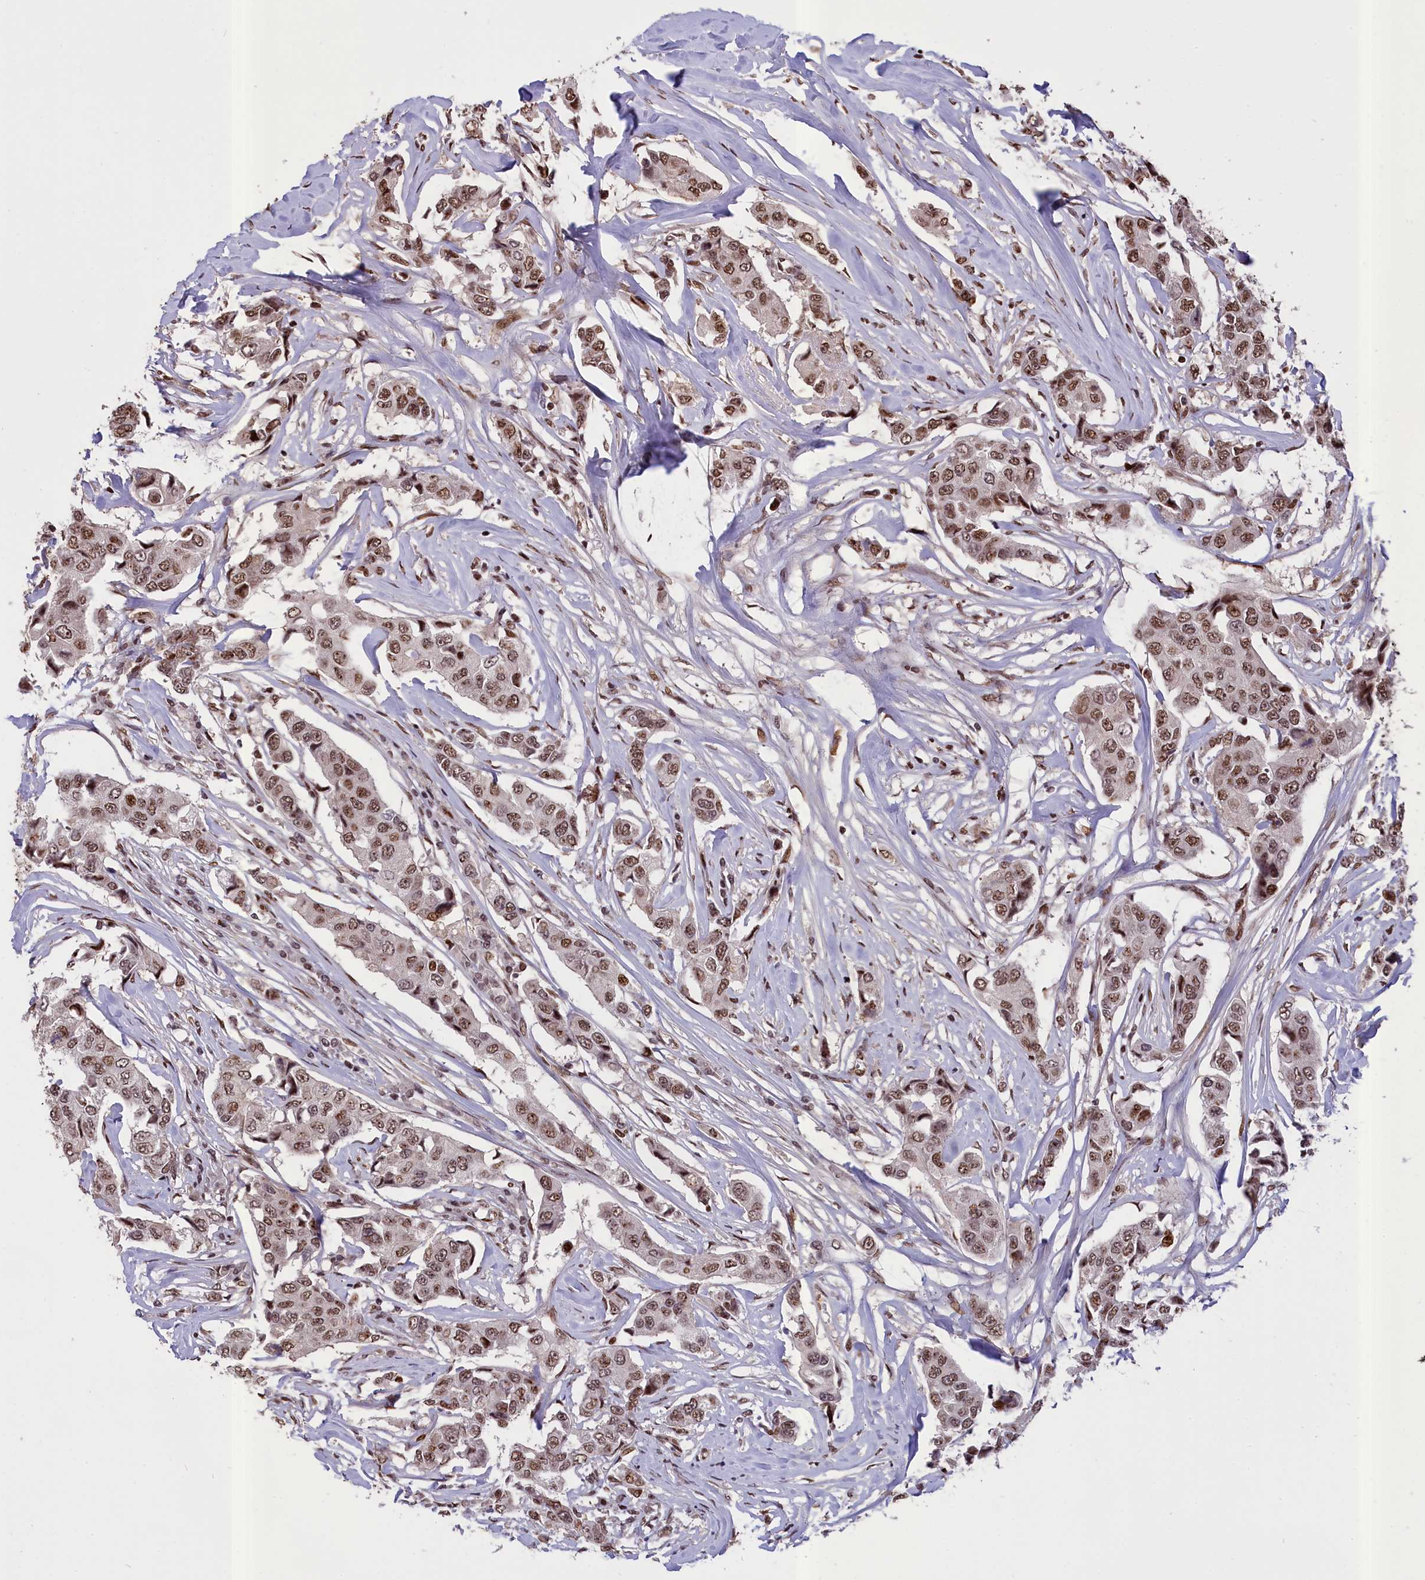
{"staining": {"intensity": "moderate", "quantity": ">75%", "location": "nuclear"}, "tissue": "breast cancer", "cell_type": "Tumor cells", "image_type": "cancer", "snomed": [{"axis": "morphology", "description": "Duct carcinoma"}, {"axis": "topography", "description": "Breast"}], "caption": "The histopathology image demonstrates immunohistochemical staining of breast cancer. There is moderate nuclear positivity is identified in about >75% of tumor cells.", "gene": "RELB", "patient": {"sex": "female", "age": 80}}